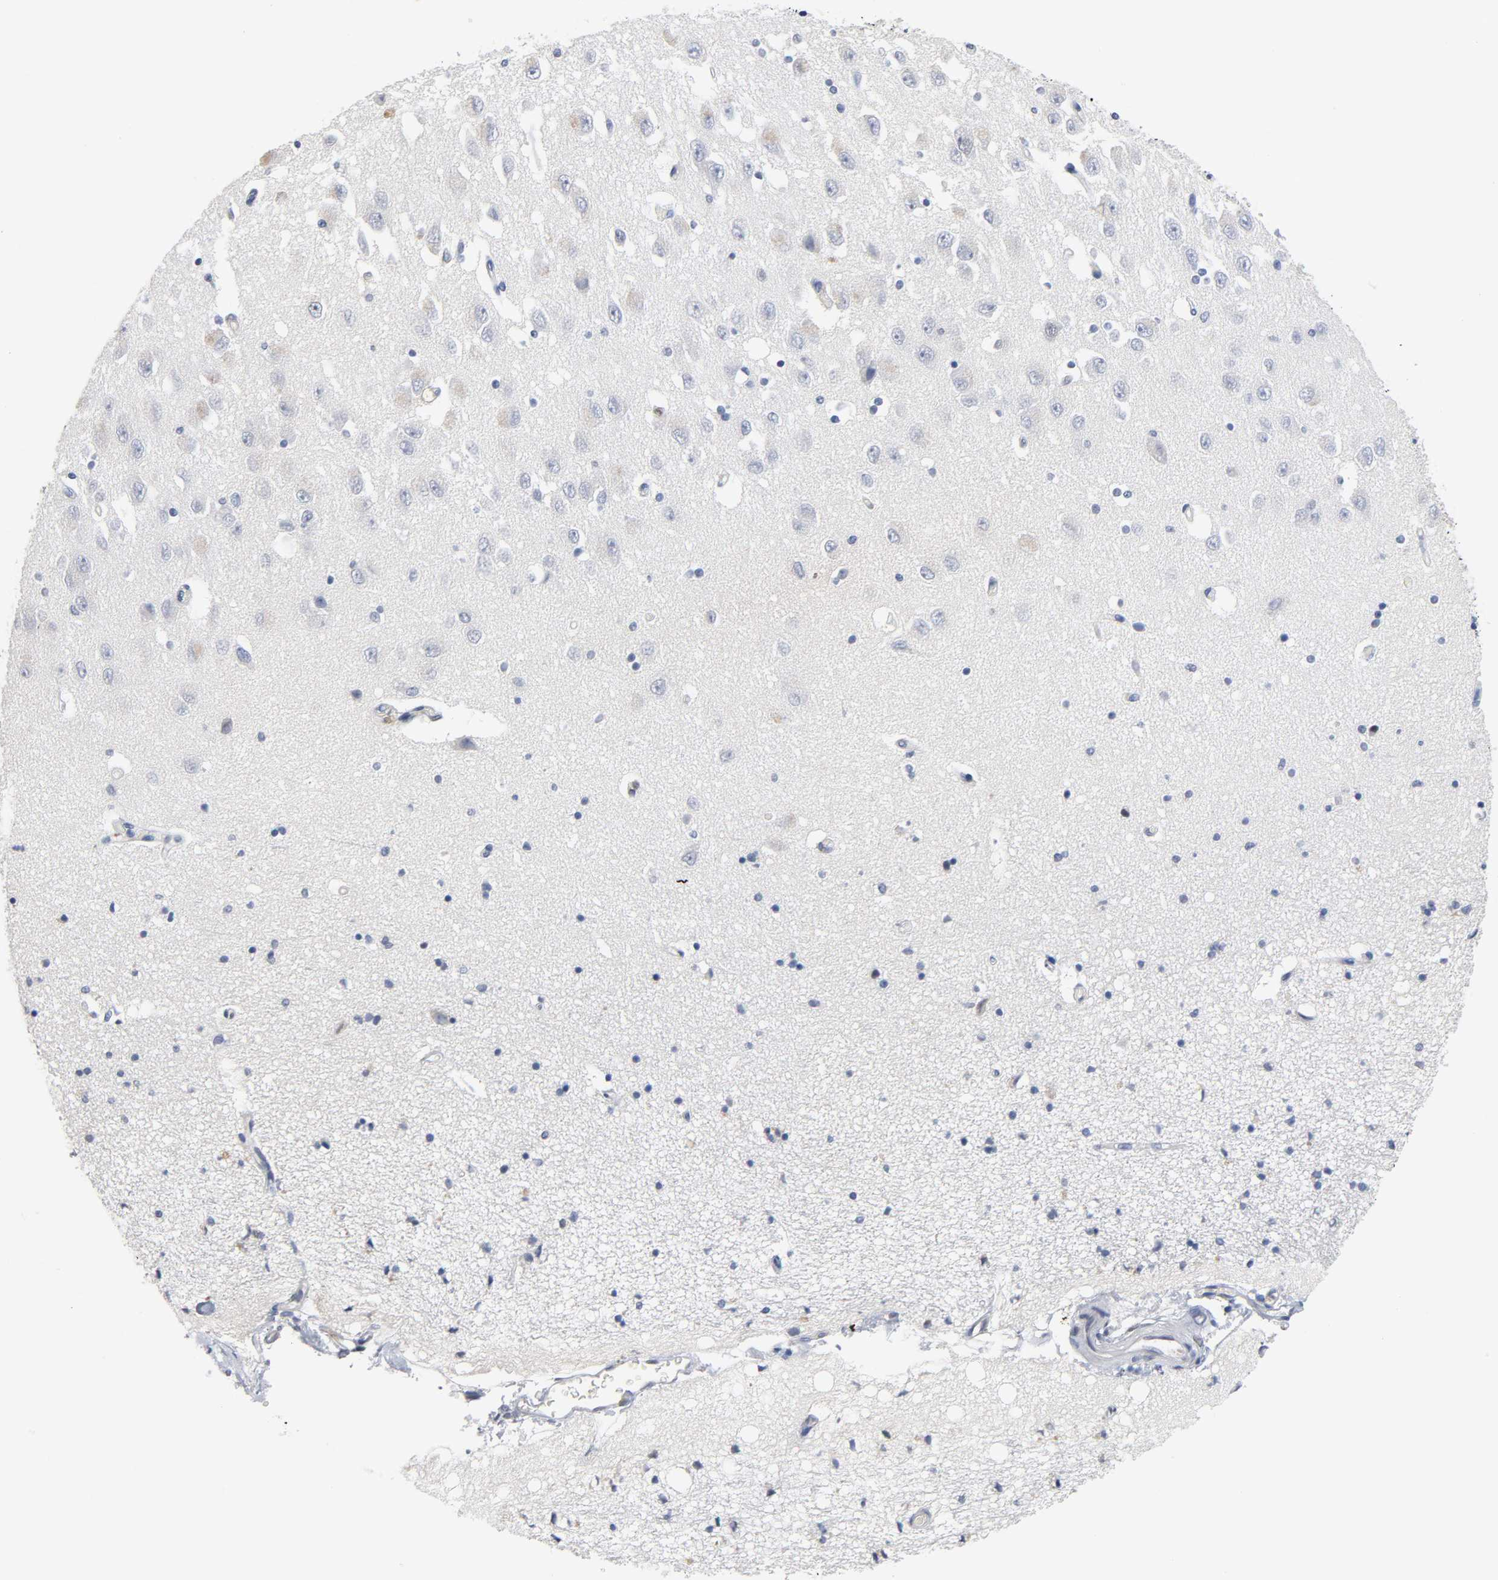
{"staining": {"intensity": "negative", "quantity": "none", "location": "none"}, "tissue": "hippocampus", "cell_type": "Glial cells", "image_type": "normal", "snomed": [{"axis": "morphology", "description": "Normal tissue, NOS"}, {"axis": "topography", "description": "Hippocampus"}], "caption": "This is an immunohistochemistry photomicrograph of benign human hippocampus. There is no positivity in glial cells.", "gene": "NFATC1", "patient": {"sex": "female", "age": 54}}